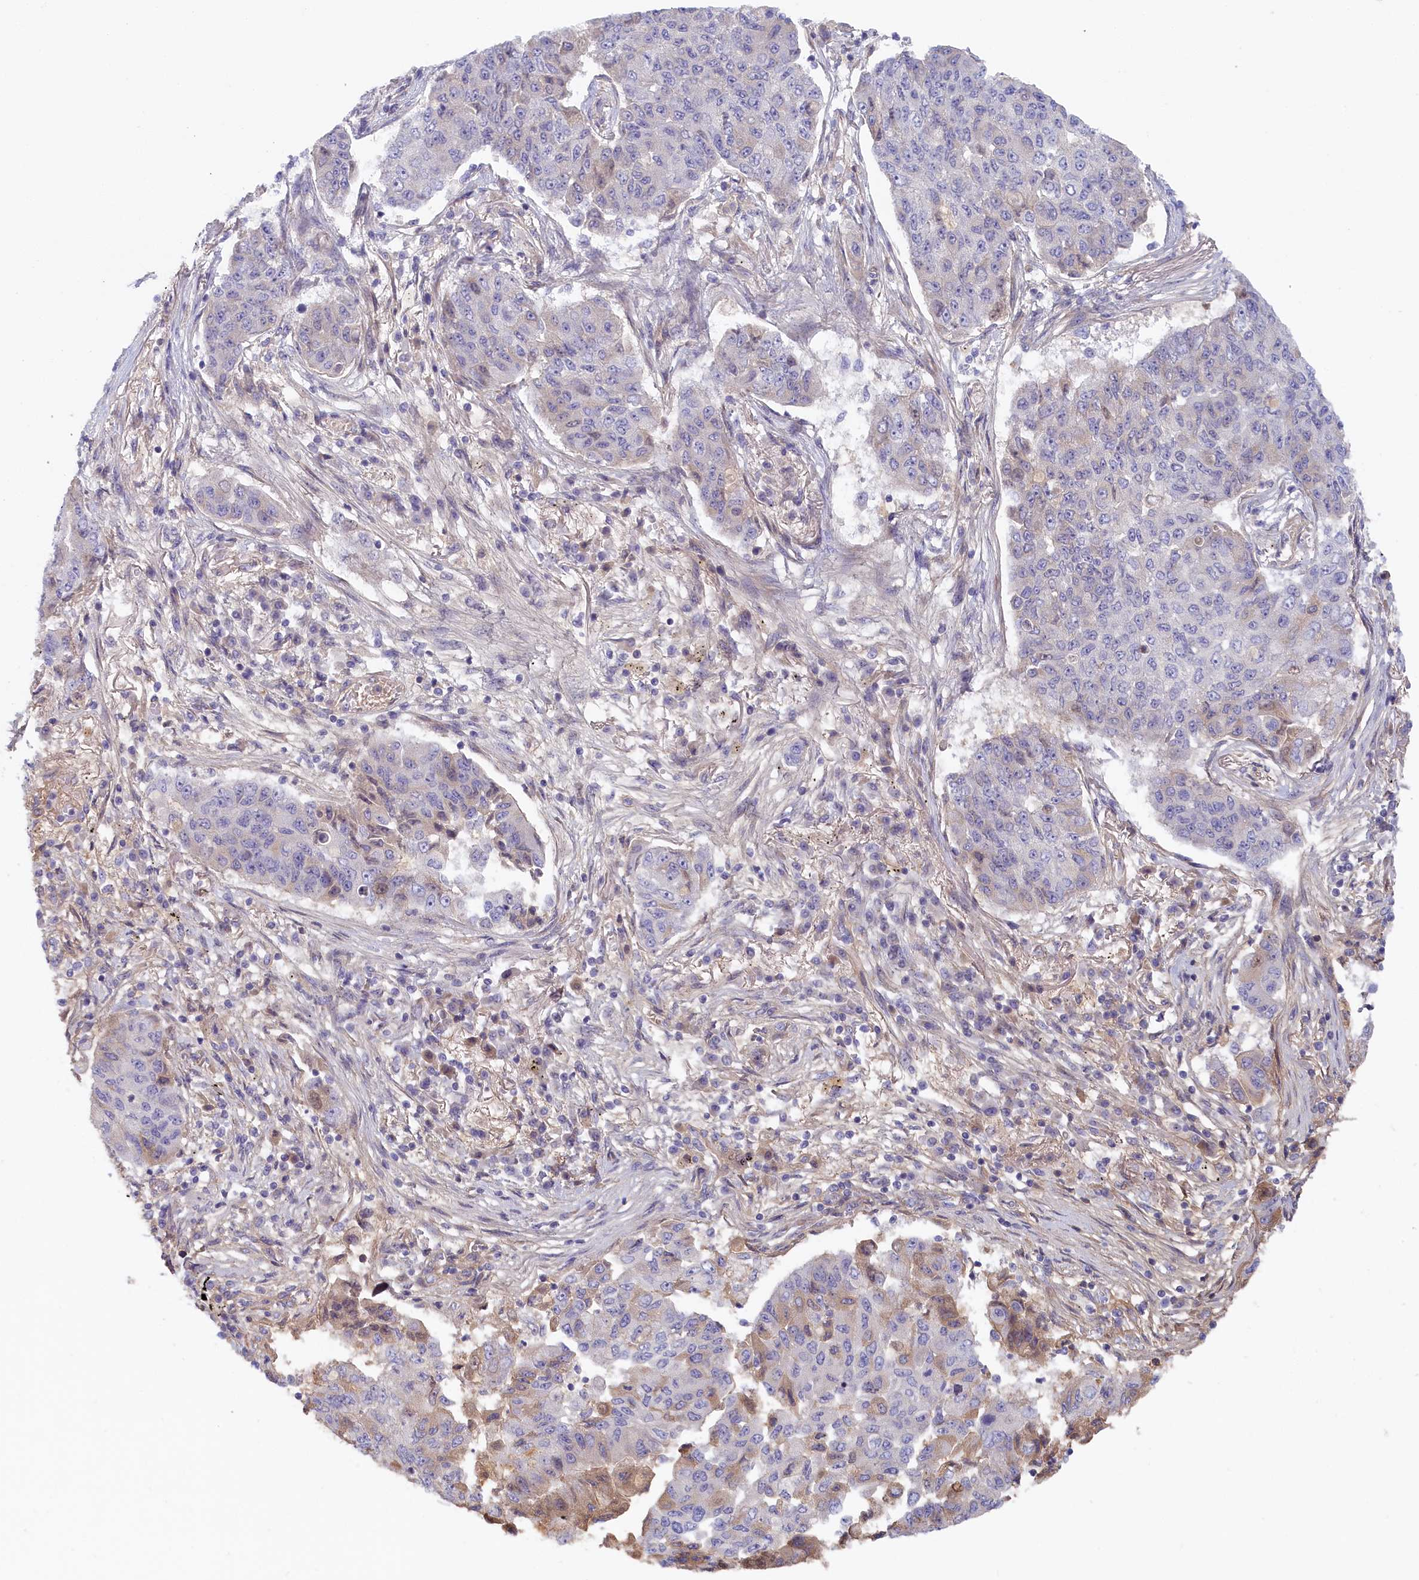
{"staining": {"intensity": "weak", "quantity": "<25%", "location": "cytoplasmic/membranous"}, "tissue": "lung cancer", "cell_type": "Tumor cells", "image_type": "cancer", "snomed": [{"axis": "morphology", "description": "Squamous cell carcinoma, NOS"}, {"axis": "topography", "description": "Lung"}], "caption": "High power microscopy micrograph of an IHC micrograph of squamous cell carcinoma (lung), revealing no significant expression in tumor cells.", "gene": "STX16", "patient": {"sex": "male", "age": 74}}